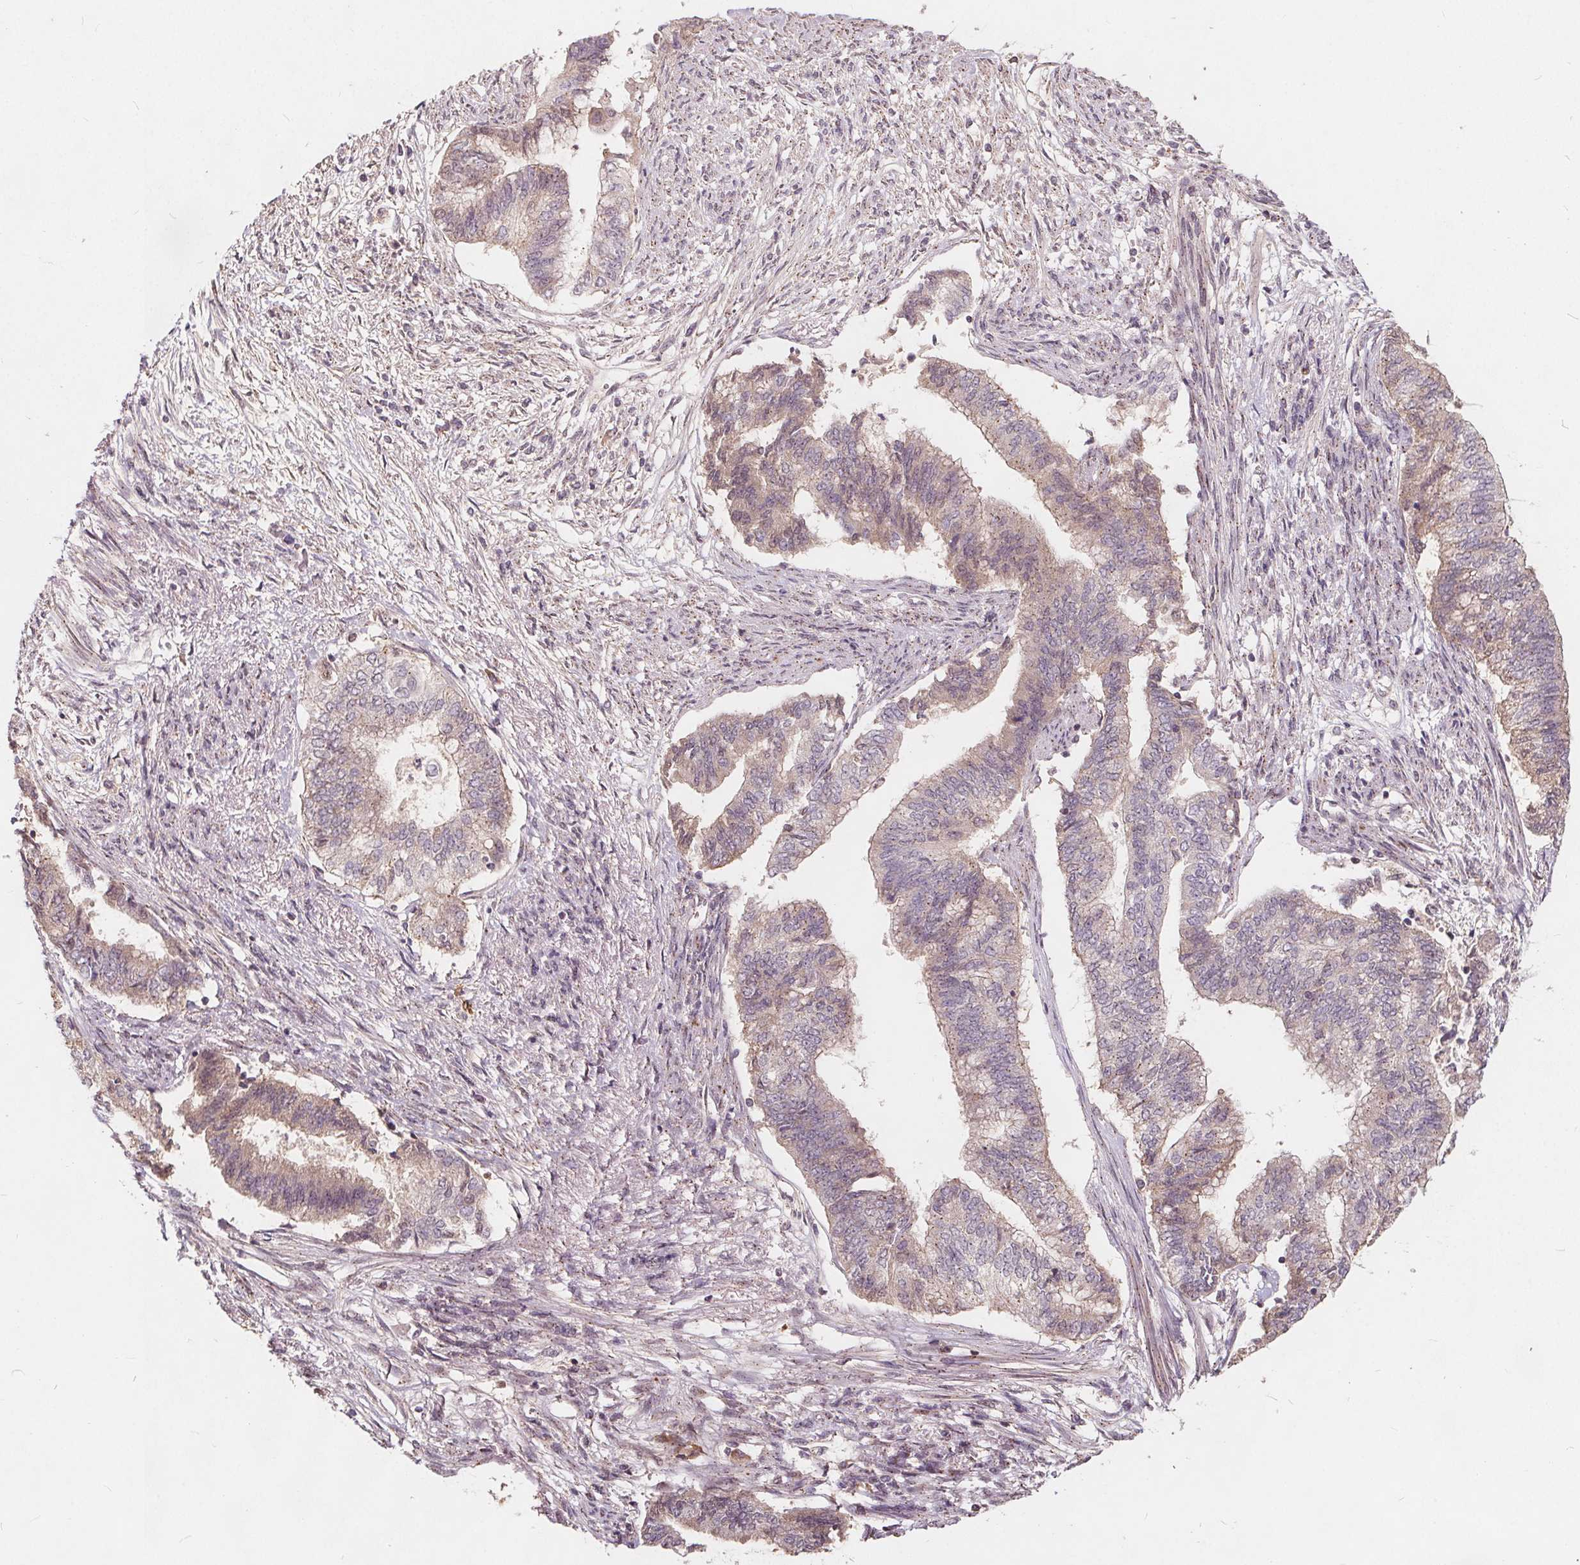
{"staining": {"intensity": "negative", "quantity": "none", "location": "none"}, "tissue": "endometrial cancer", "cell_type": "Tumor cells", "image_type": "cancer", "snomed": [{"axis": "morphology", "description": "Adenocarcinoma, NOS"}, {"axis": "topography", "description": "Endometrium"}], "caption": "A micrograph of adenocarcinoma (endometrial) stained for a protein reveals no brown staining in tumor cells.", "gene": "CSNK1G2", "patient": {"sex": "female", "age": 65}}